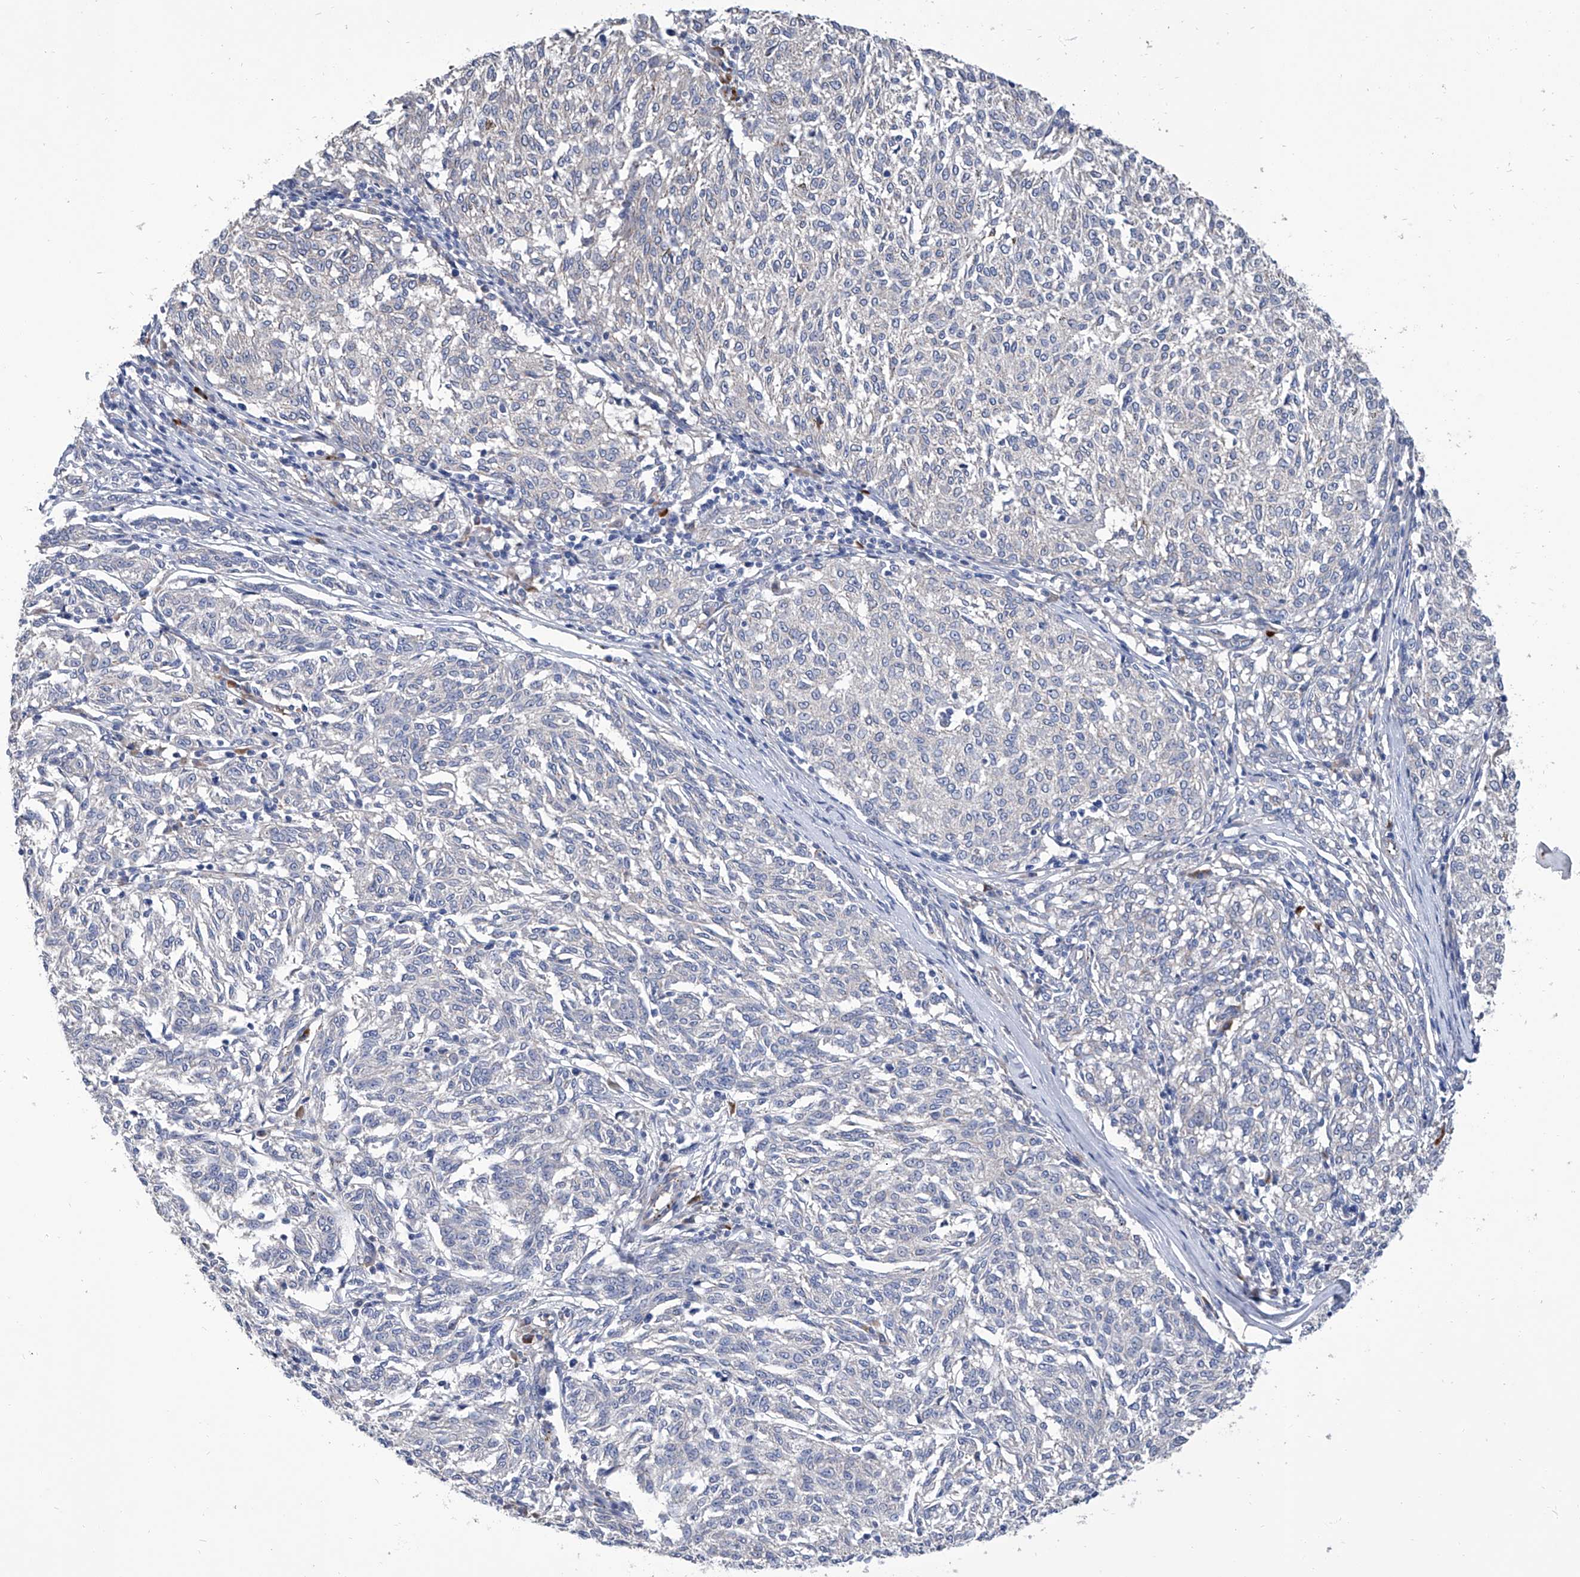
{"staining": {"intensity": "negative", "quantity": "none", "location": "none"}, "tissue": "melanoma", "cell_type": "Tumor cells", "image_type": "cancer", "snomed": [{"axis": "morphology", "description": "Malignant melanoma, NOS"}, {"axis": "topography", "description": "Skin"}], "caption": "The image shows no staining of tumor cells in malignant melanoma.", "gene": "GPT", "patient": {"sex": "female", "age": 72}}